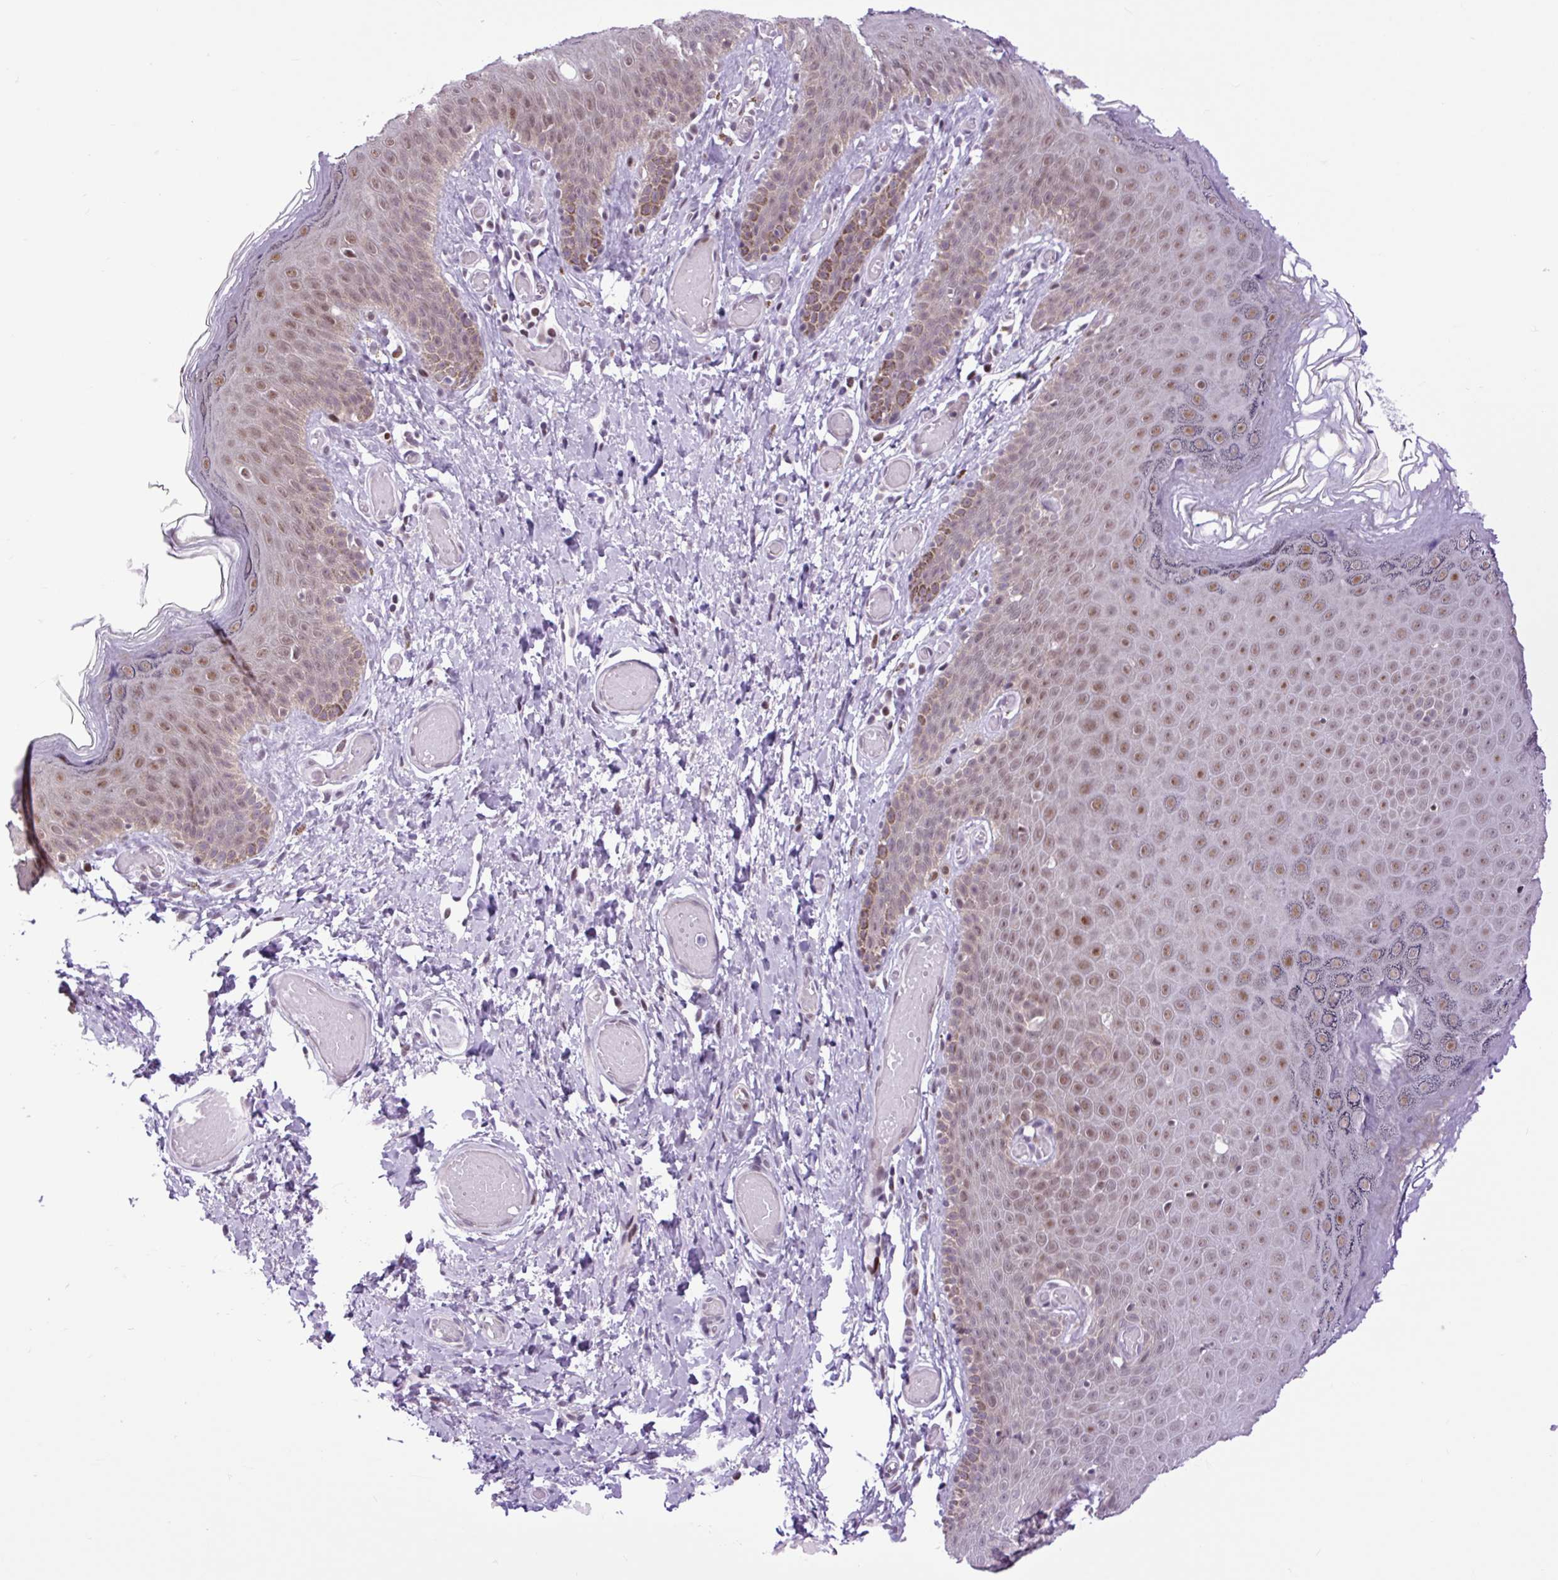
{"staining": {"intensity": "moderate", "quantity": ">75%", "location": "nuclear"}, "tissue": "skin", "cell_type": "Epidermal cells", "image_type": "normal", "snomed": [{"axis": "morphology", "description": "Normal tissue, NOS"}, {"axis": "topography", "description": "Anal"}], "caption": "Immunohistochemical staining of benign skin exhibits moderate nuclear protein positivity in about >75% of epidermal cells. The staining was performed using DAB to visualize the protein expression in brown, while the nuclei were stained in blue with hematoxylin (Magnification: 20x).", "gene": "CLK2", "patient": {"sex": "female", "age": 40}}